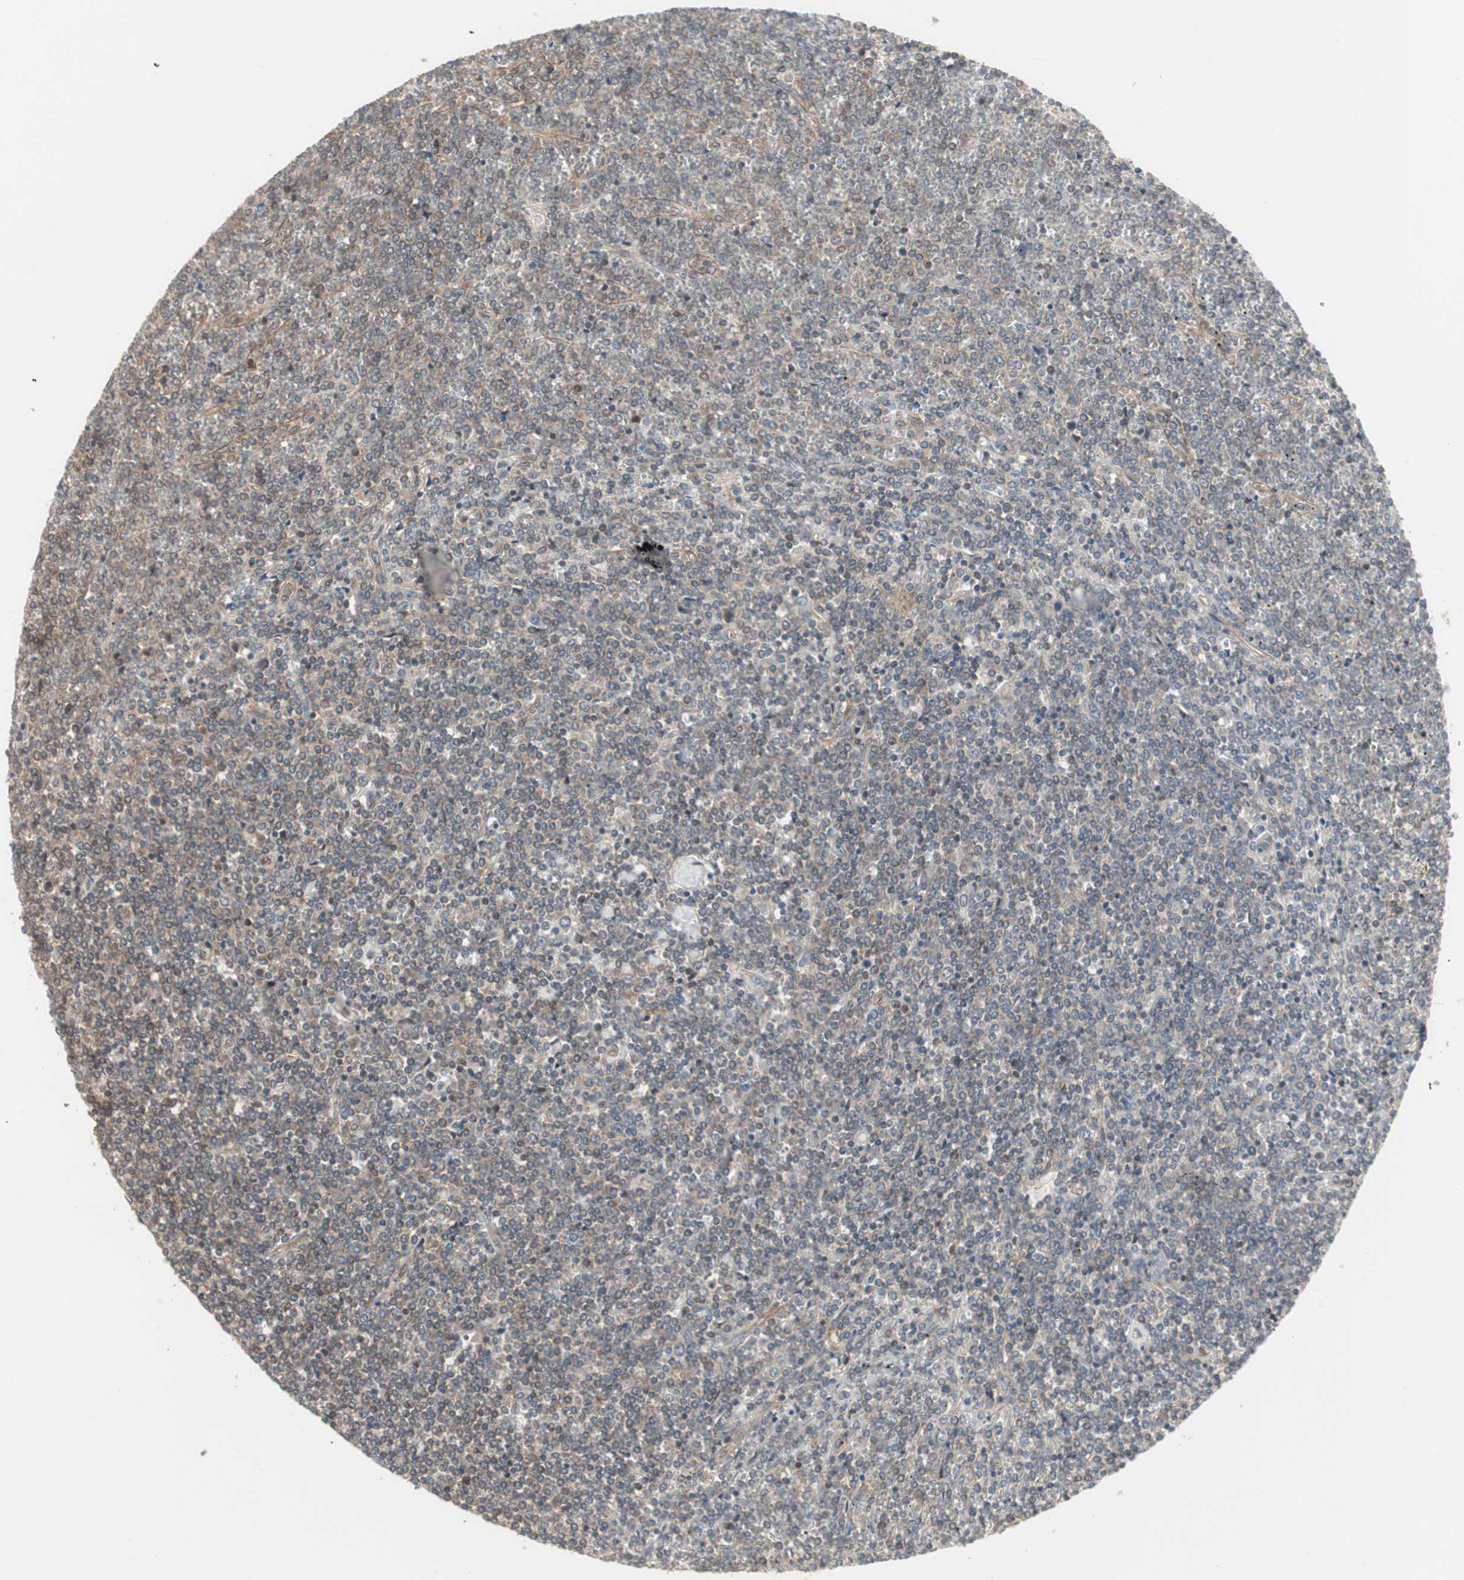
{"staining": {"intensity": "weak", "quantity": "25%-75%", "location": "cytoplasmic/membranous"}, "tissue": "lymphoma", "cell_type": "Tumor cells", "image_type": "cancer", "snomed": [{"axis": "morphology", "description": "Malignant lymphoma, non-Hodgkin's type, Low grade"}, {"axis": "topography", "description": "Spleen"}], "caption": "Immunohistochemistry (IHC) (DAB (3,3'-diaminobenzidine)) staining of malignant lymphoma, non-Hodgkin's type (low-grade) reveals weak cytoplasmic/membranous protein positivity in approximately 25%-75% of tumor cells. (DAB (3,3'-diaminobenzidine) IHC with brightfield microscopy, high magnification).", "gene": "PFDN1", "patient": {"sex": "female", "age": 19}}